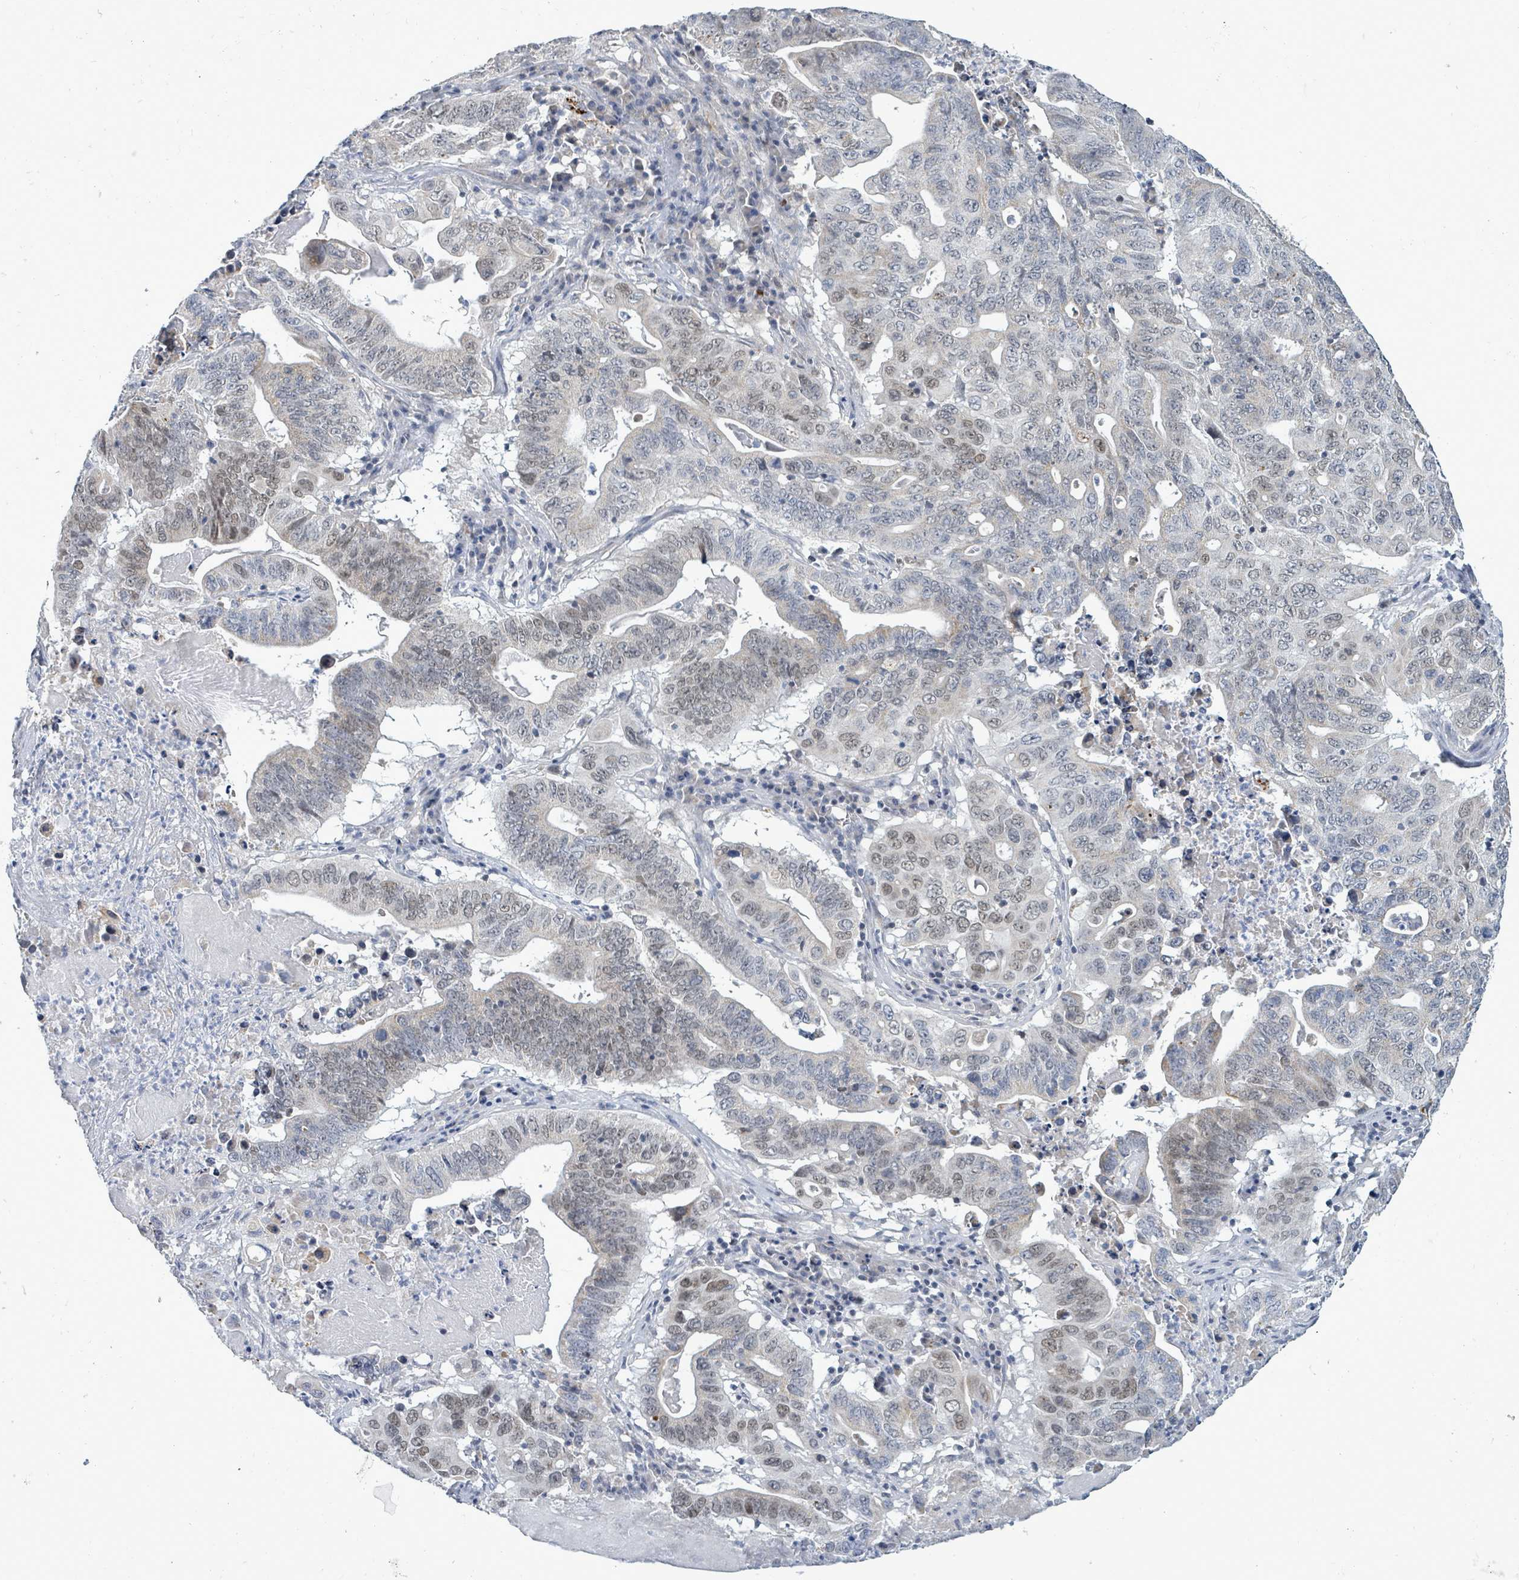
{"staining": {"intensity": "weak", "quantity": "25%-75%", "location": "nuclear"}, "tissue": "lung cancer", "cell_type": "Tumor cells", "image_type": "cancer", "snomed": [{"axis": "morphology", "description": "Adenocarcinoma, NOS"}, {"axis": "topography", "description": "Lung"}], "caption": "Lung cancer (adenocarcinoma) was stained to show a protein in brown. There is low levels of weak nuclear expression in approximately 25%-75% of tumor cells. The protein of interest is shown in brown color, while the nuclei are stained blue.", "gene": "ZFPM1", "patient": {"sex": "female", "age": 60}}